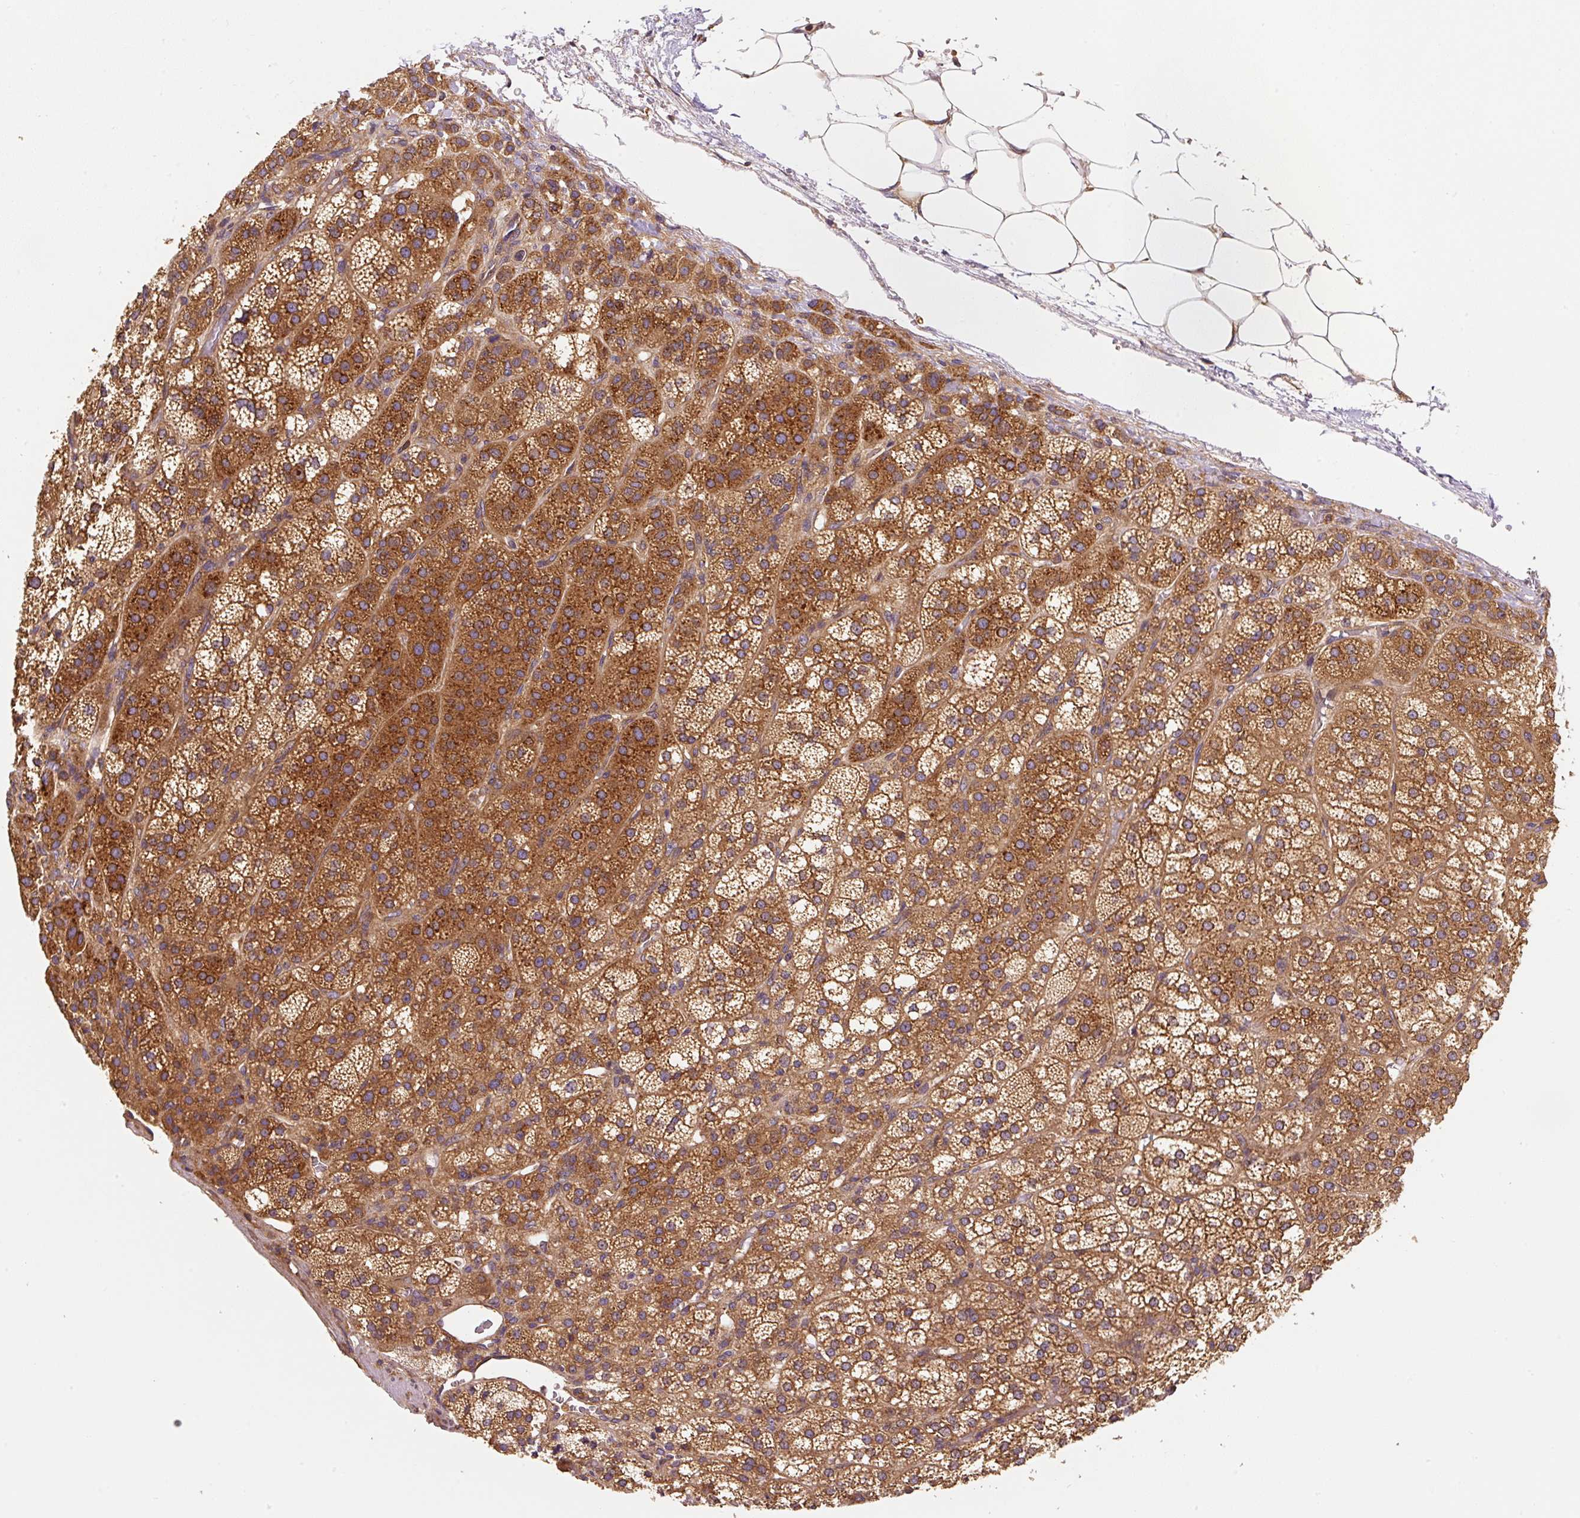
{"staining": {"intensity": "strong", "quantity": ">75%", "location": "cytoplasmic/membranous"}, "tissue": "adrenal gland", "cell_type": "Glandular cells", "image_type": "normal", "snomed": [{"axis": "morphology", "description": "Normal tissue, NOS"}, {"axis": "topography", "description": "Adrenal gland"}], "caption": "Protein expression analysis of normal human adrenal gland reveals strong cytoplasmic/membranous staining in approximately >75% of glandular cells. (brown staining indicates protein expression, while blue staining denotes nuclei).", "gene": "EIF2S2", "patient": {"sex": "female", "age": 60}}